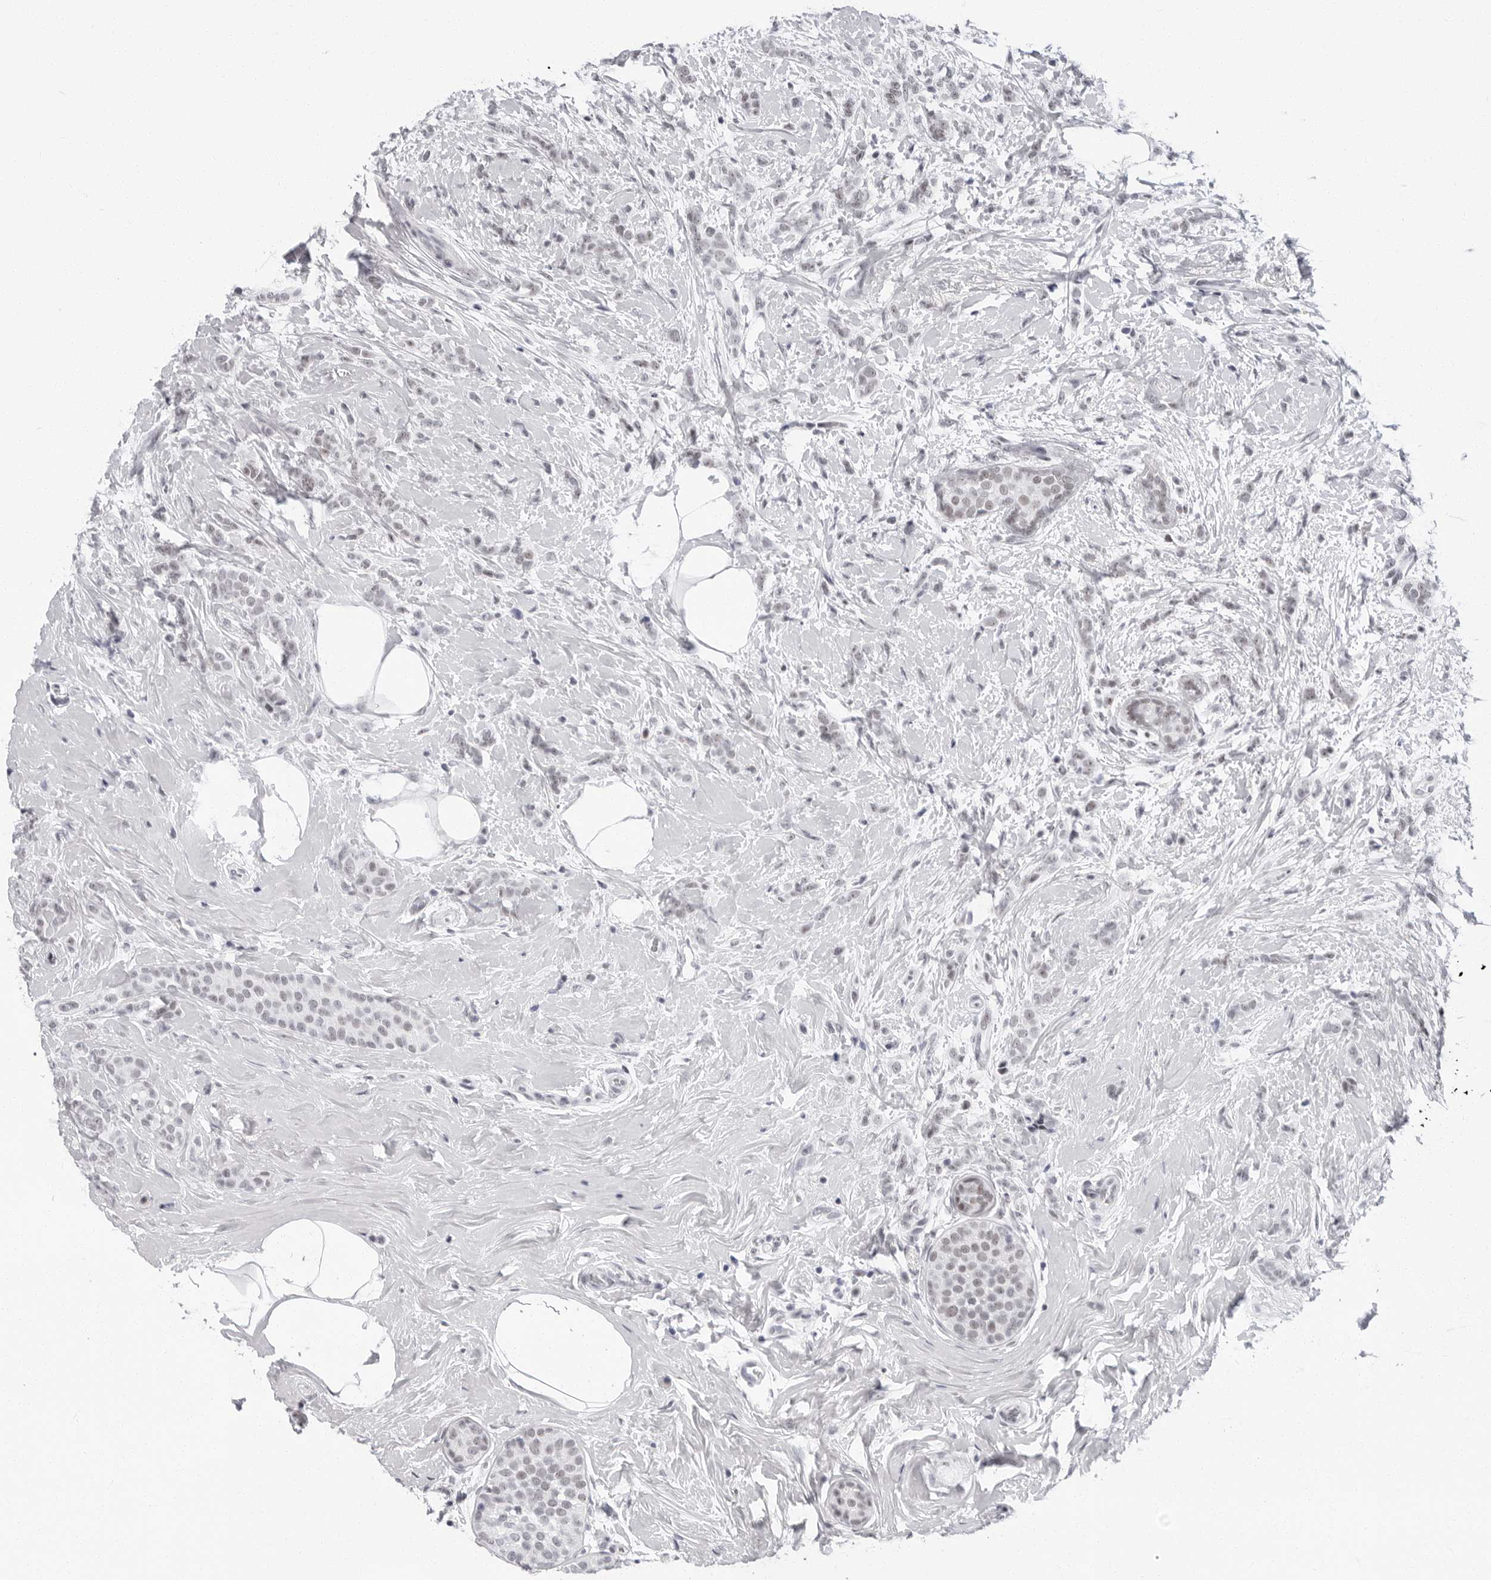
{"staining": {"intensity": "negative", "quantity": "none", "location": "none"}, "tissue": "breast cancer", "cell_type": "Tumor cells", "image_type": "cancer", "snomed": [{"axis": "morphology", "description": "Lobular carcinoma, in situ"}, {"axis": "morphology", "description": "Lobular carcinoma"}, {"axis": "topography", "description": "Breast"}], "caption": "IHC micrograph of neoplastic tissue: human lobular carcinoma (breast) stained with DAB demonstrates no significant protein expression in tumor cells. The staining is performed using DAB (3,3'-diaminobenzidine) brown chromogen with nuclei counter-stained in using hematoxylin.", "gene": "VEZF1", "patient": {"sex": "female", "age": 41}}